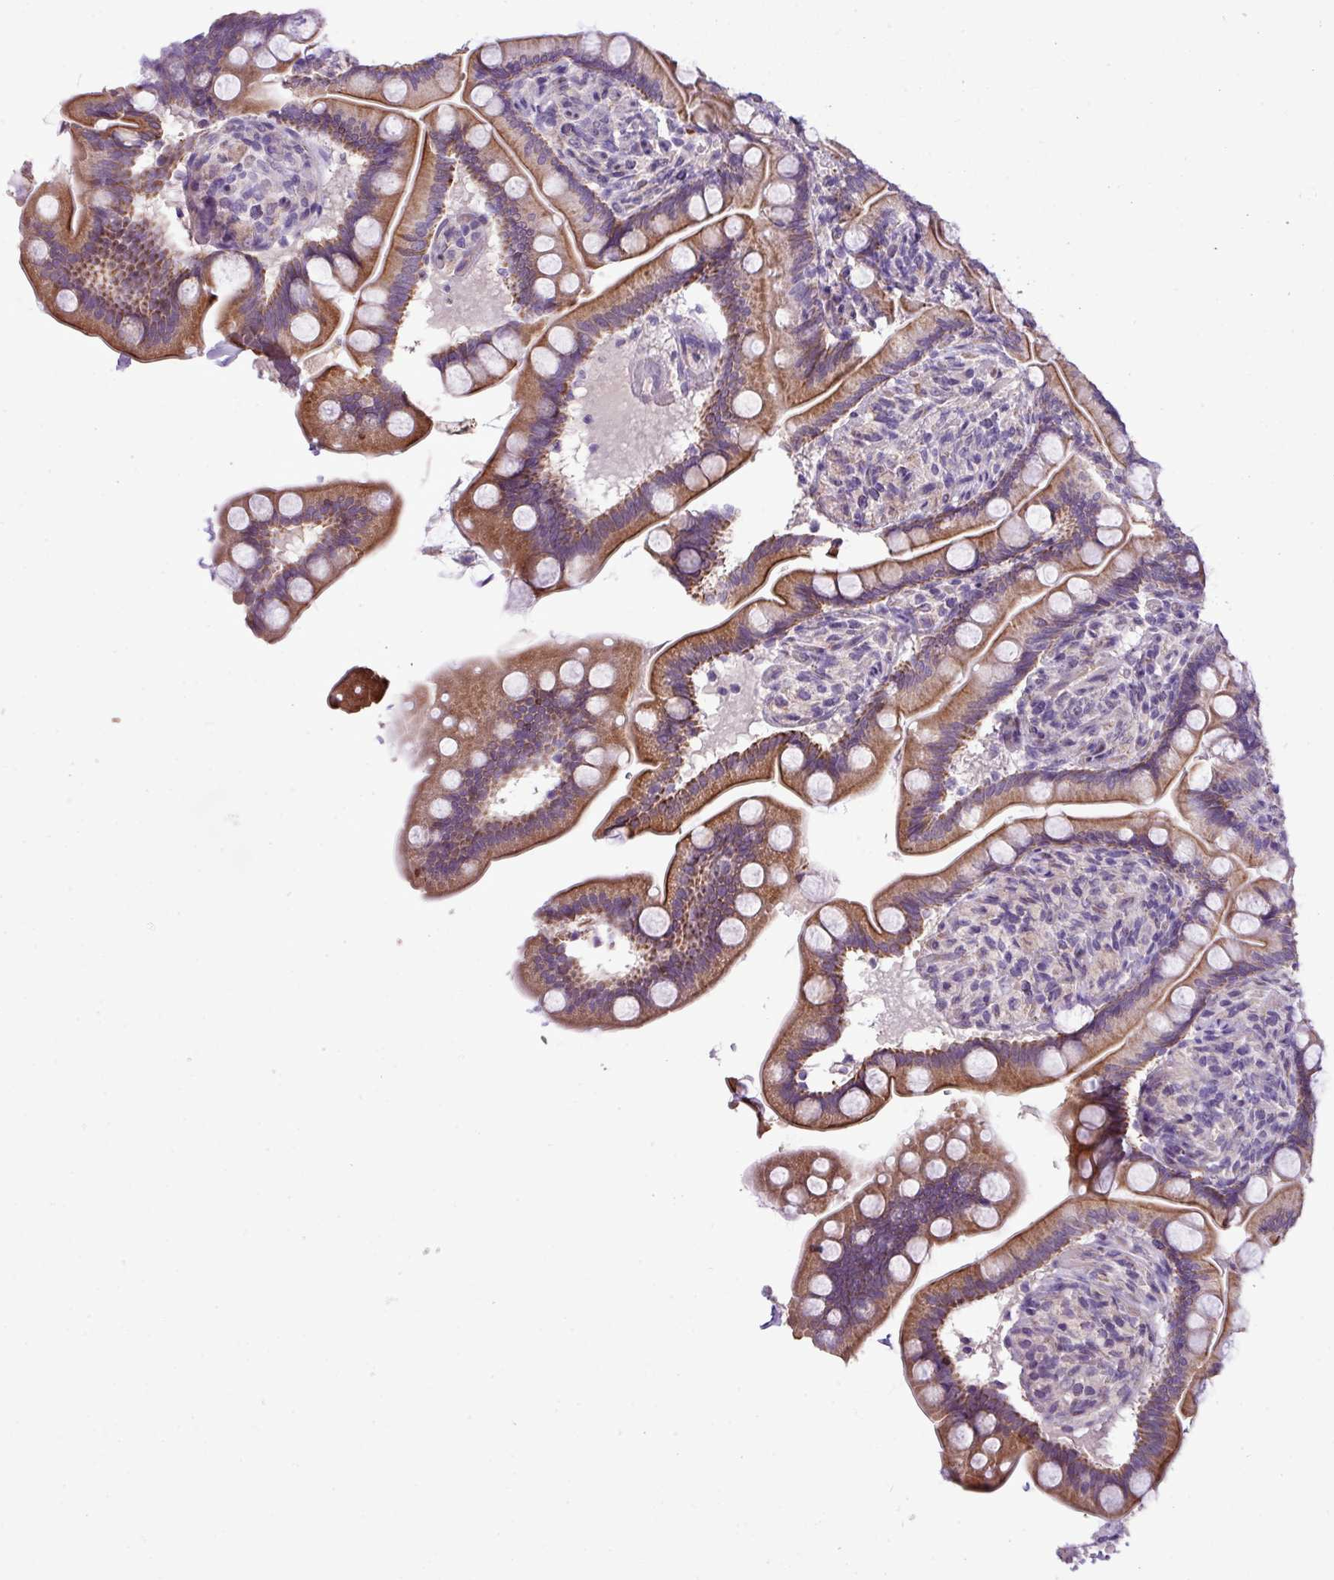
{"staining": {"intensity": "moderate", "quantity": ">75%", "location": "cytoplasmic/membranous"}, "tissue": "small intestine", "cell_type": "Glandular cells", "image_type": "normal", "snomed": [{"axis": "morphology", "description": "Normal tissue, NOS"}, {"axis": "topography", "description": "Small intestine"}], "caption": "Immunohistochemistry (IHC) of unremarkable human small intestine displays medium levels of moderate cytoplasmic/membranous staining in about >75% of glandular cells.", "gene": "ALDH2", "patient": {"sex": "female", "age": 64}}